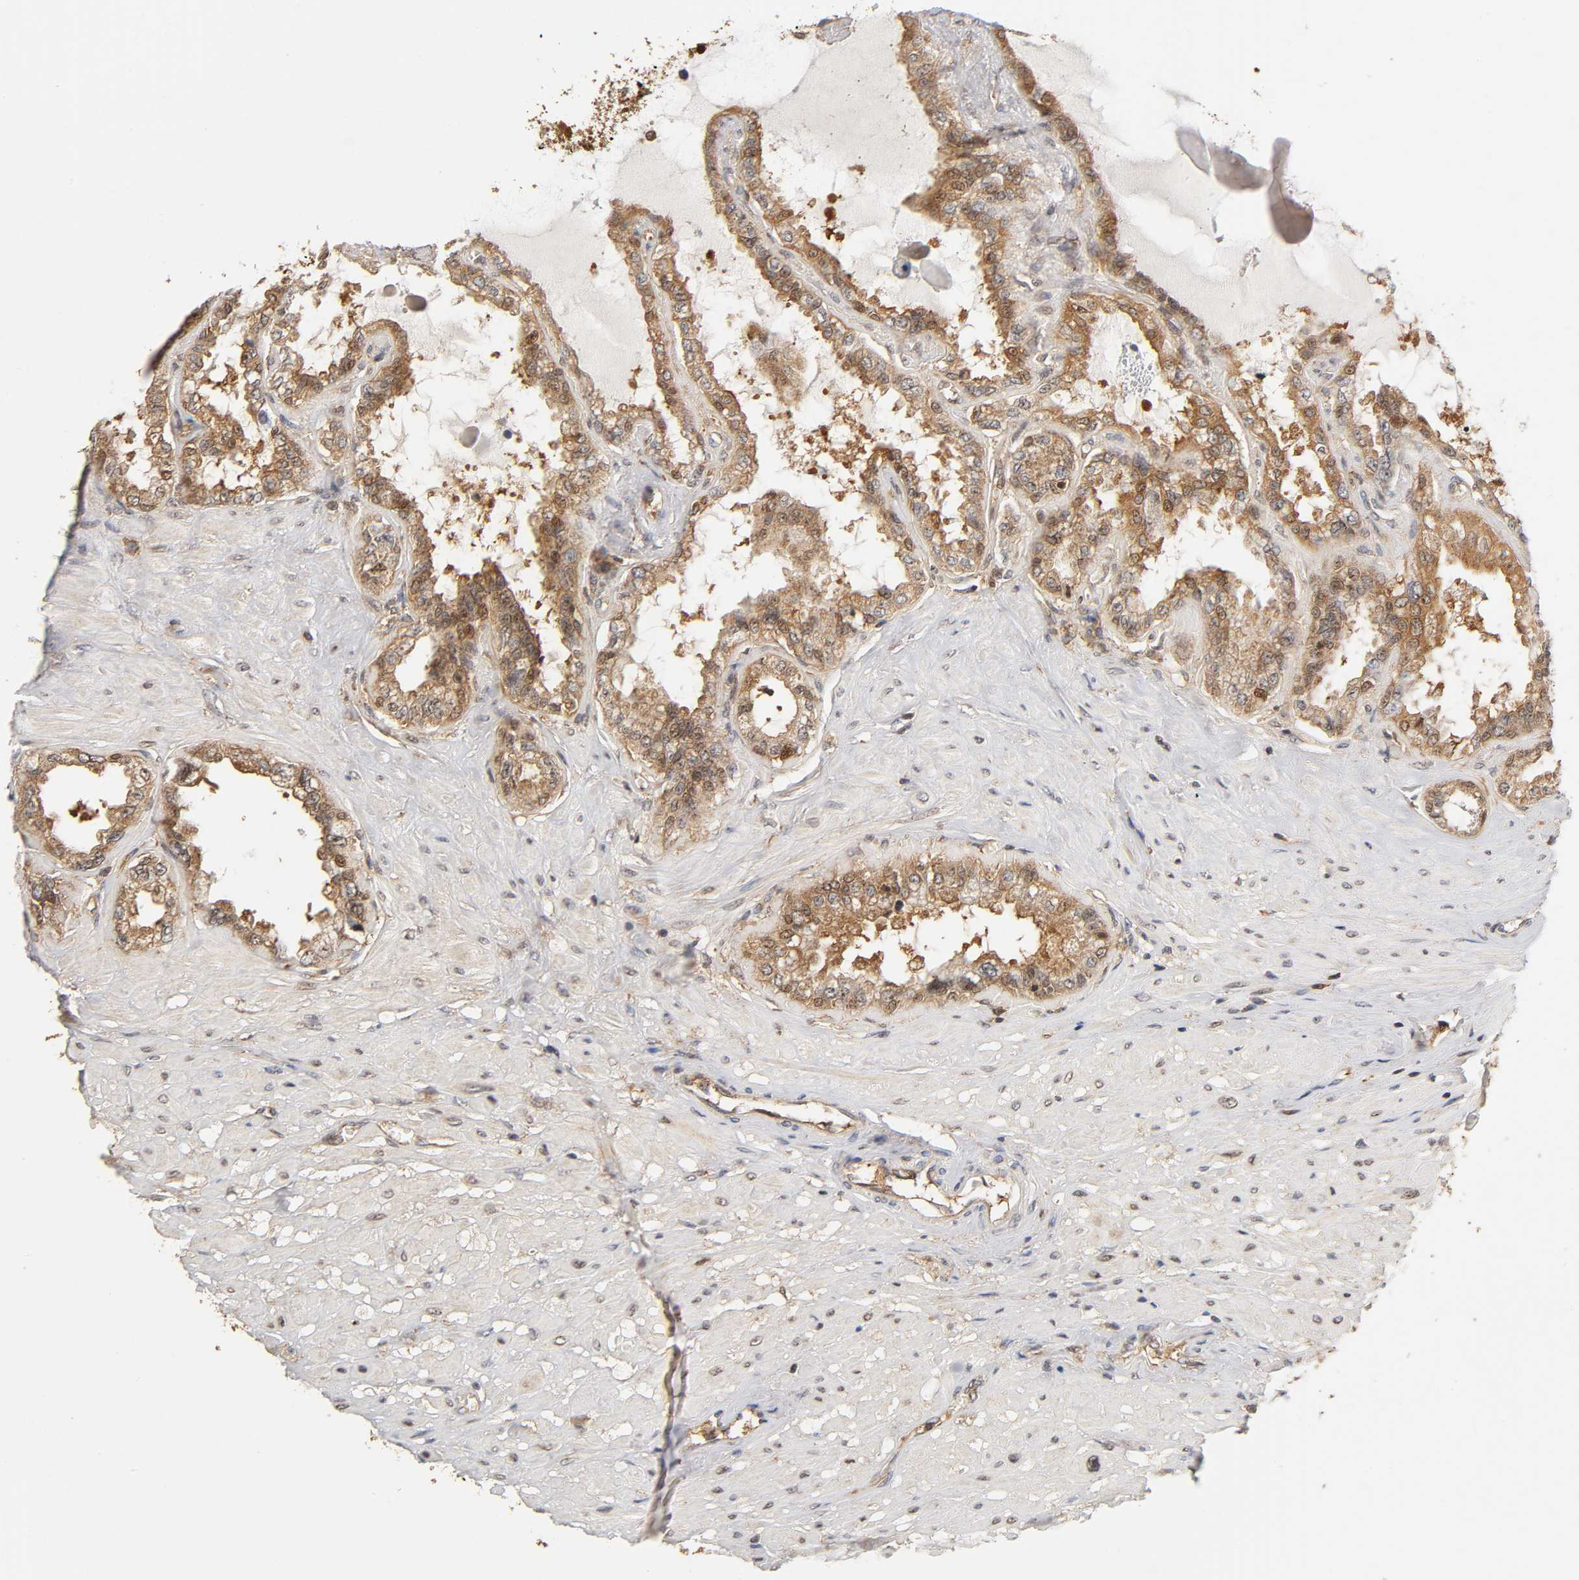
{"staining": {"intensity": "moderate", "quantity": ">75%", "location": "cytoplasmic/membranous,nuclear"}, "tissue": "seminal vesicle", "cell_type": "Glandular cells", "image_type": "normal", "snomed": [{"axis": "morphology", "description": "Normal tissue, NOS"}, {"axis": "morphology", "description": "Inflammation, NOS"}, {"axis": "topography", "description": "Urinary bladder"}, {"axis": "topography", "description": "Prostate"}, {"axis": "topography", "description": "Seminal veicle"}], "caption": "Immunohistochemistry micrograph of normal seminal vesicle: seminal vesicle stained using IHC reveals medium levels of moderate protein expression localized specifically in the cytoplasmic/membranous,nuclear of glandular cells, appearing as a cytoplasmic/membranous,nuclear brown color.", "gene": "PAFAH1B1", "patient": {"sex": "male", "age": 82}}